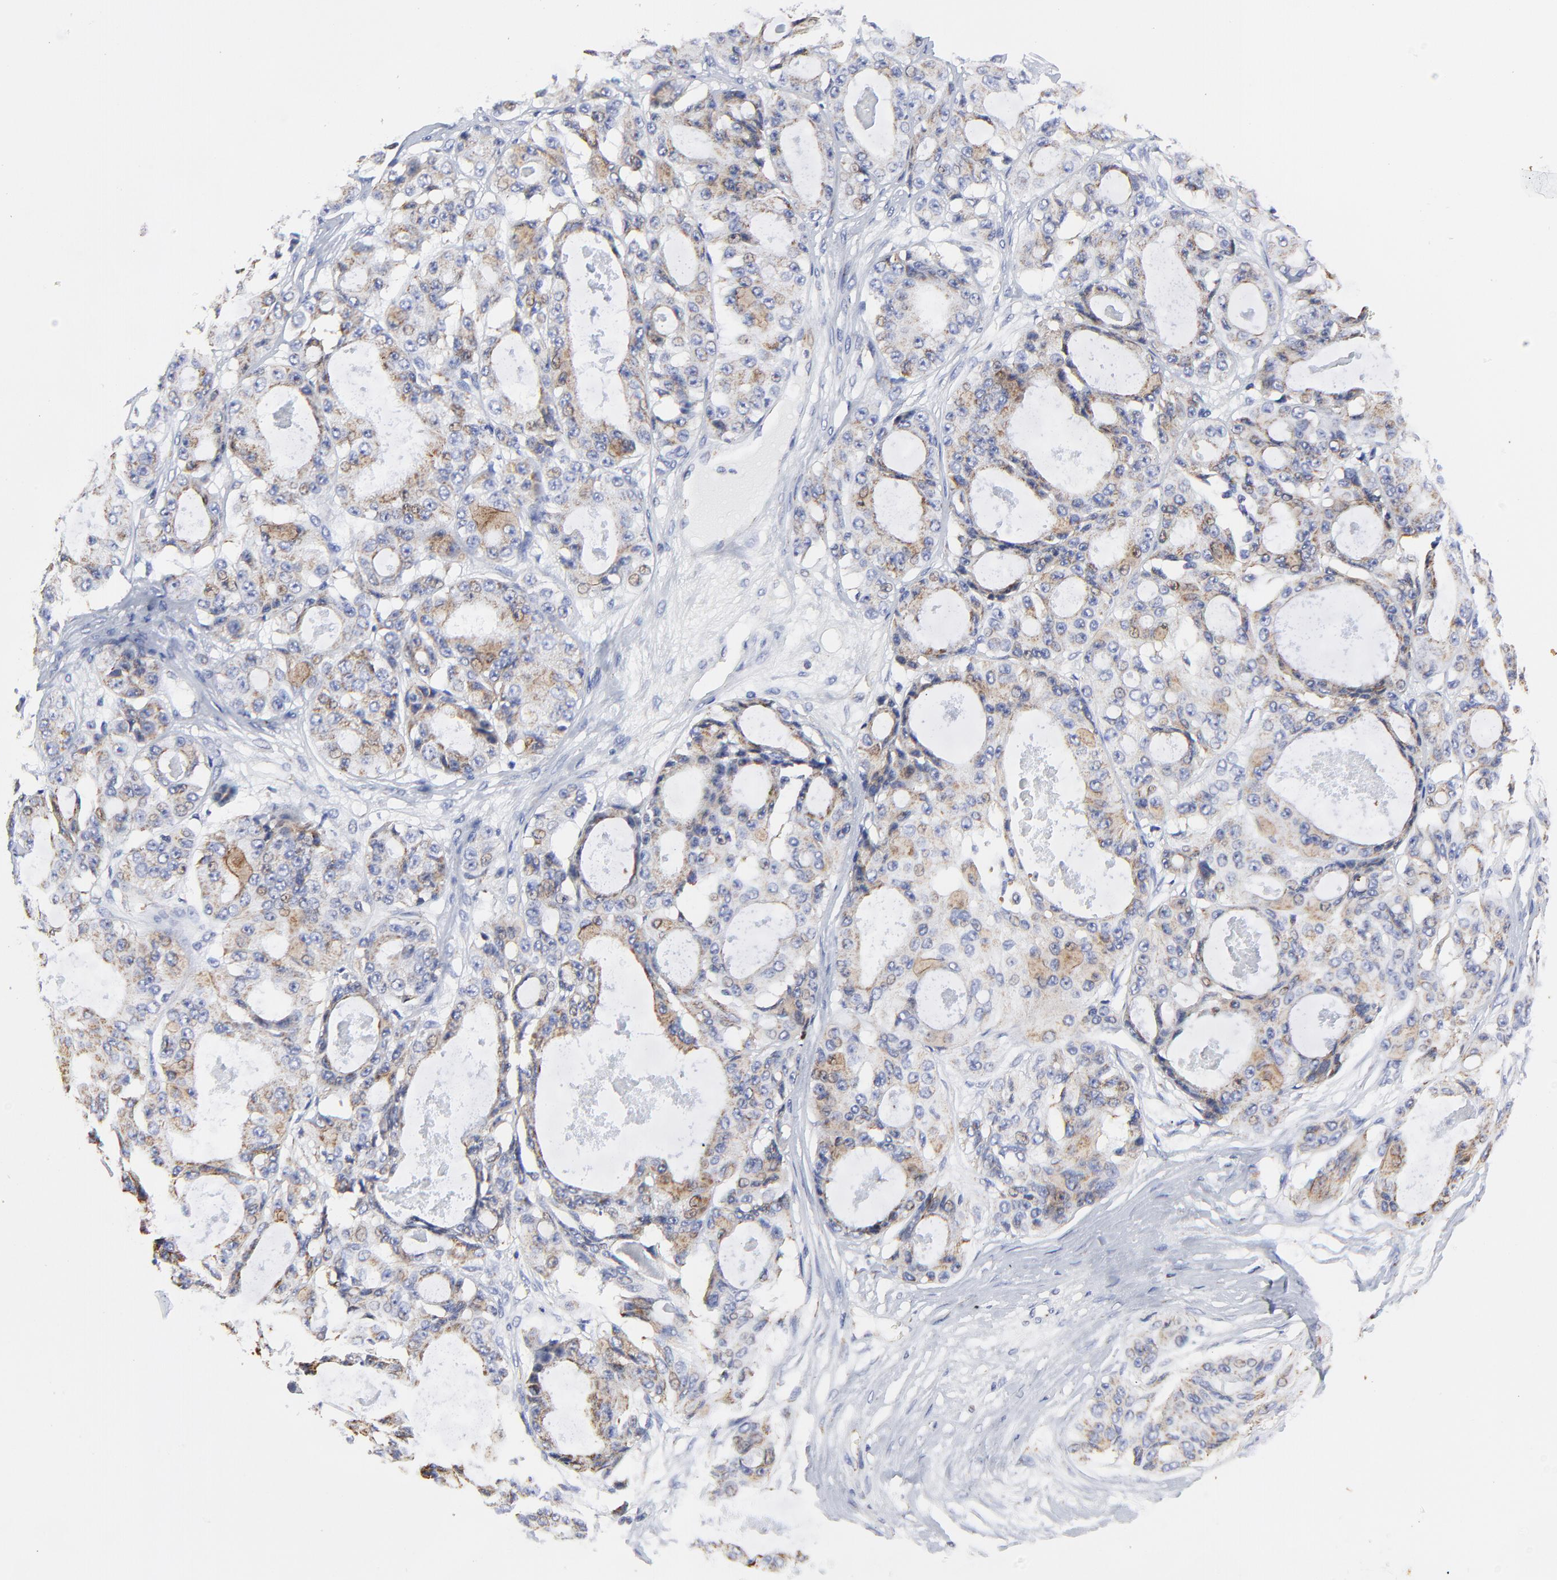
{"staining": {"intensity": "weak", "quantity": "25%-75%", "location": "cytoplasmic/membranous,nuclear"}, "tissue": "ovarian cancer", "cell_type": "Tumor cells", "image_type": "cancer", "snomed": [{"axis": "morphology", "description": "Carcinoma, endometroid"}, {"axis": "topography", "description": "Ovary"}], "caption": "Weak cytoplasmic/membranous and nuclear positivity for a protein is identified in about 25%-75% of tumor cells of ovarian endometroid carcinoma using IHC.", "gene": "PINK1", "patient": {"sex": "female", "age": 61}}